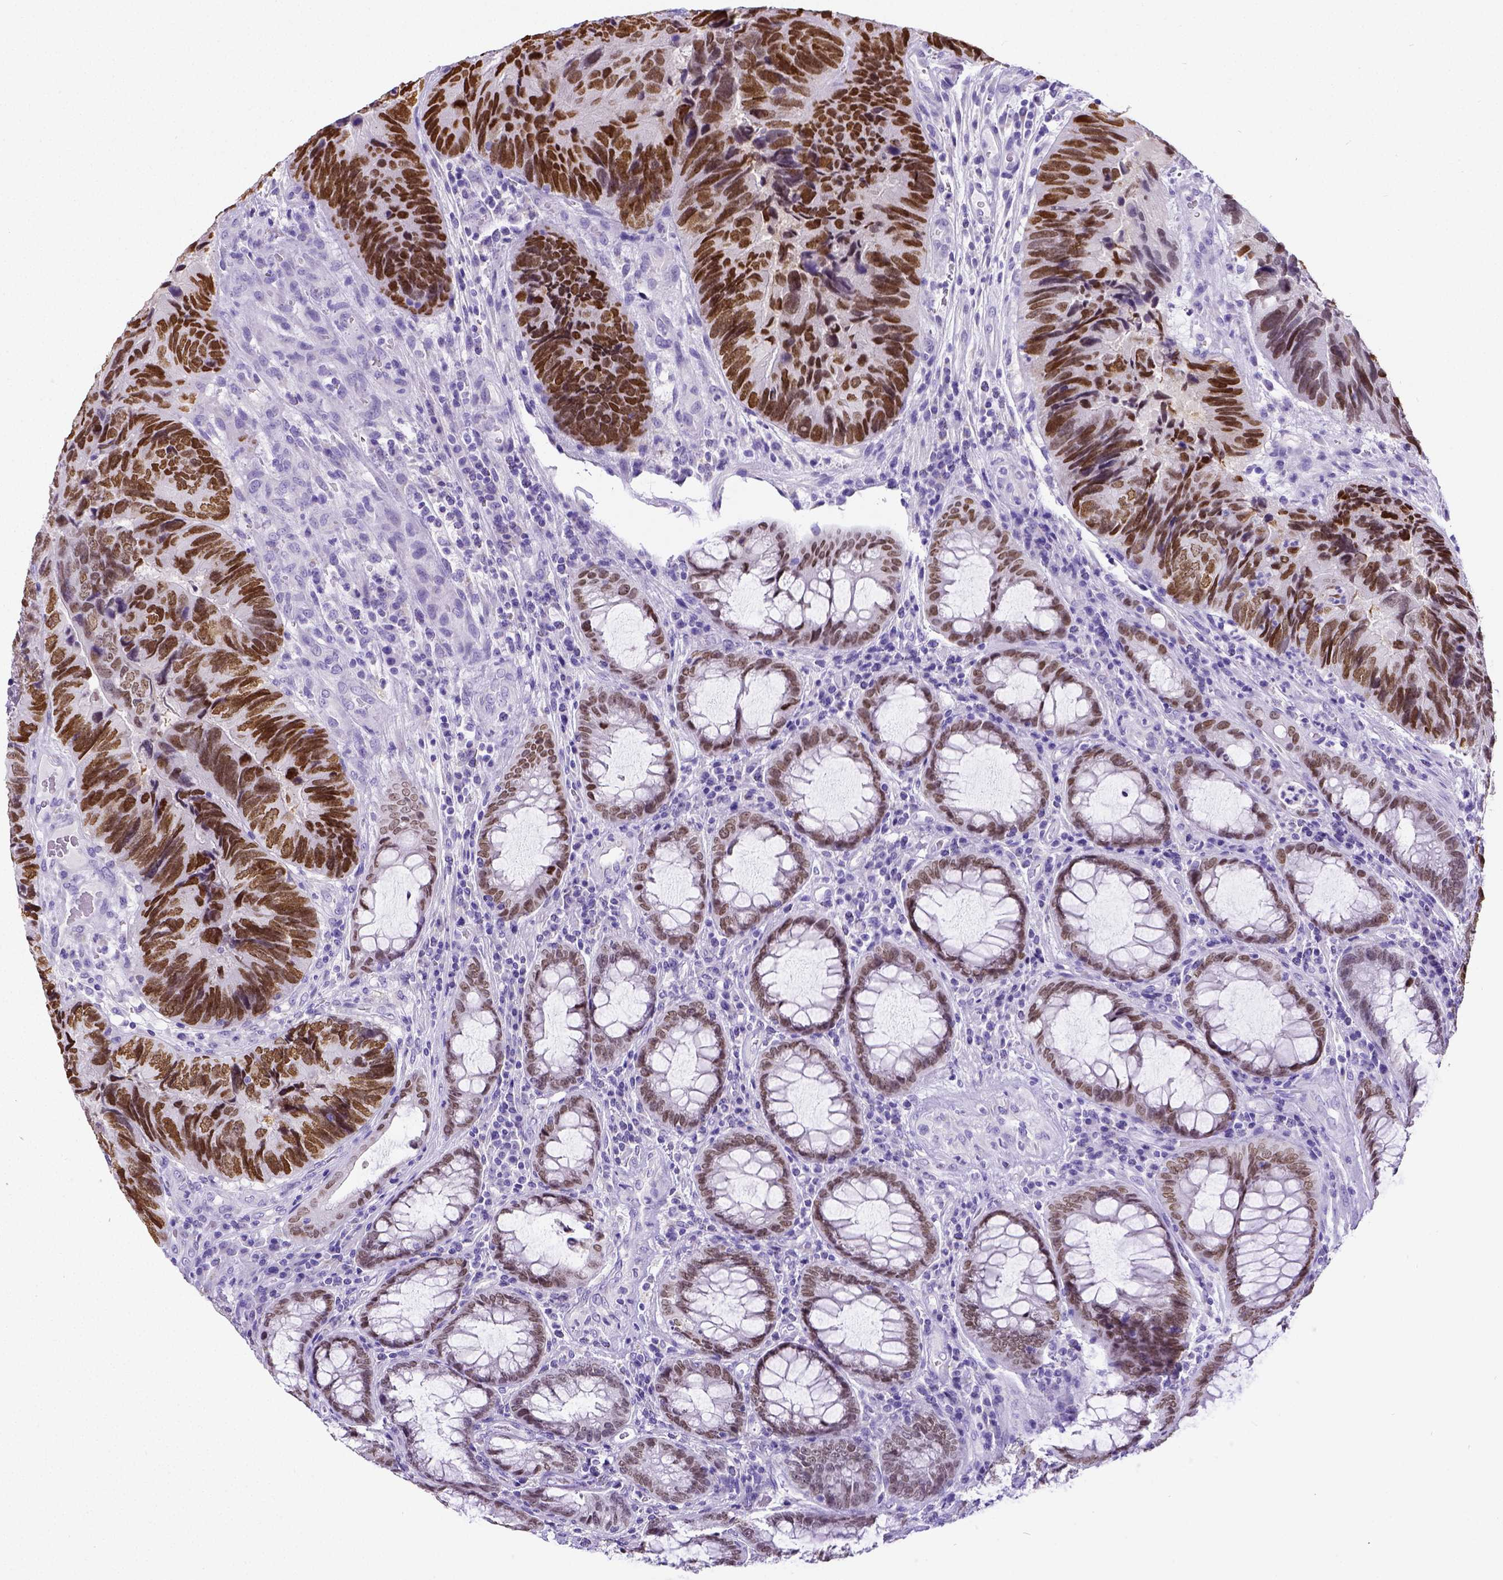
{"staining": {"intensity": "strong", "quantity": ">75%", "location": "nuclear"}, "tissue": "colorectal cancer", "cell_type": "Tumor cells", "image_type": "cancer", "snomed": [{"axis": "morphology", "description": "Adenocarcinoma, NOS"}, {"axis": "topography", "description": "Colon"}], "caption": "The micrograph exhibits staining of adenocarcinoma (colorectal), revealing strong nuclear protein positivity (brown color) within tumor cells.", "gene": "SATB2", "patient": {"sex": "female", "age": 67}}